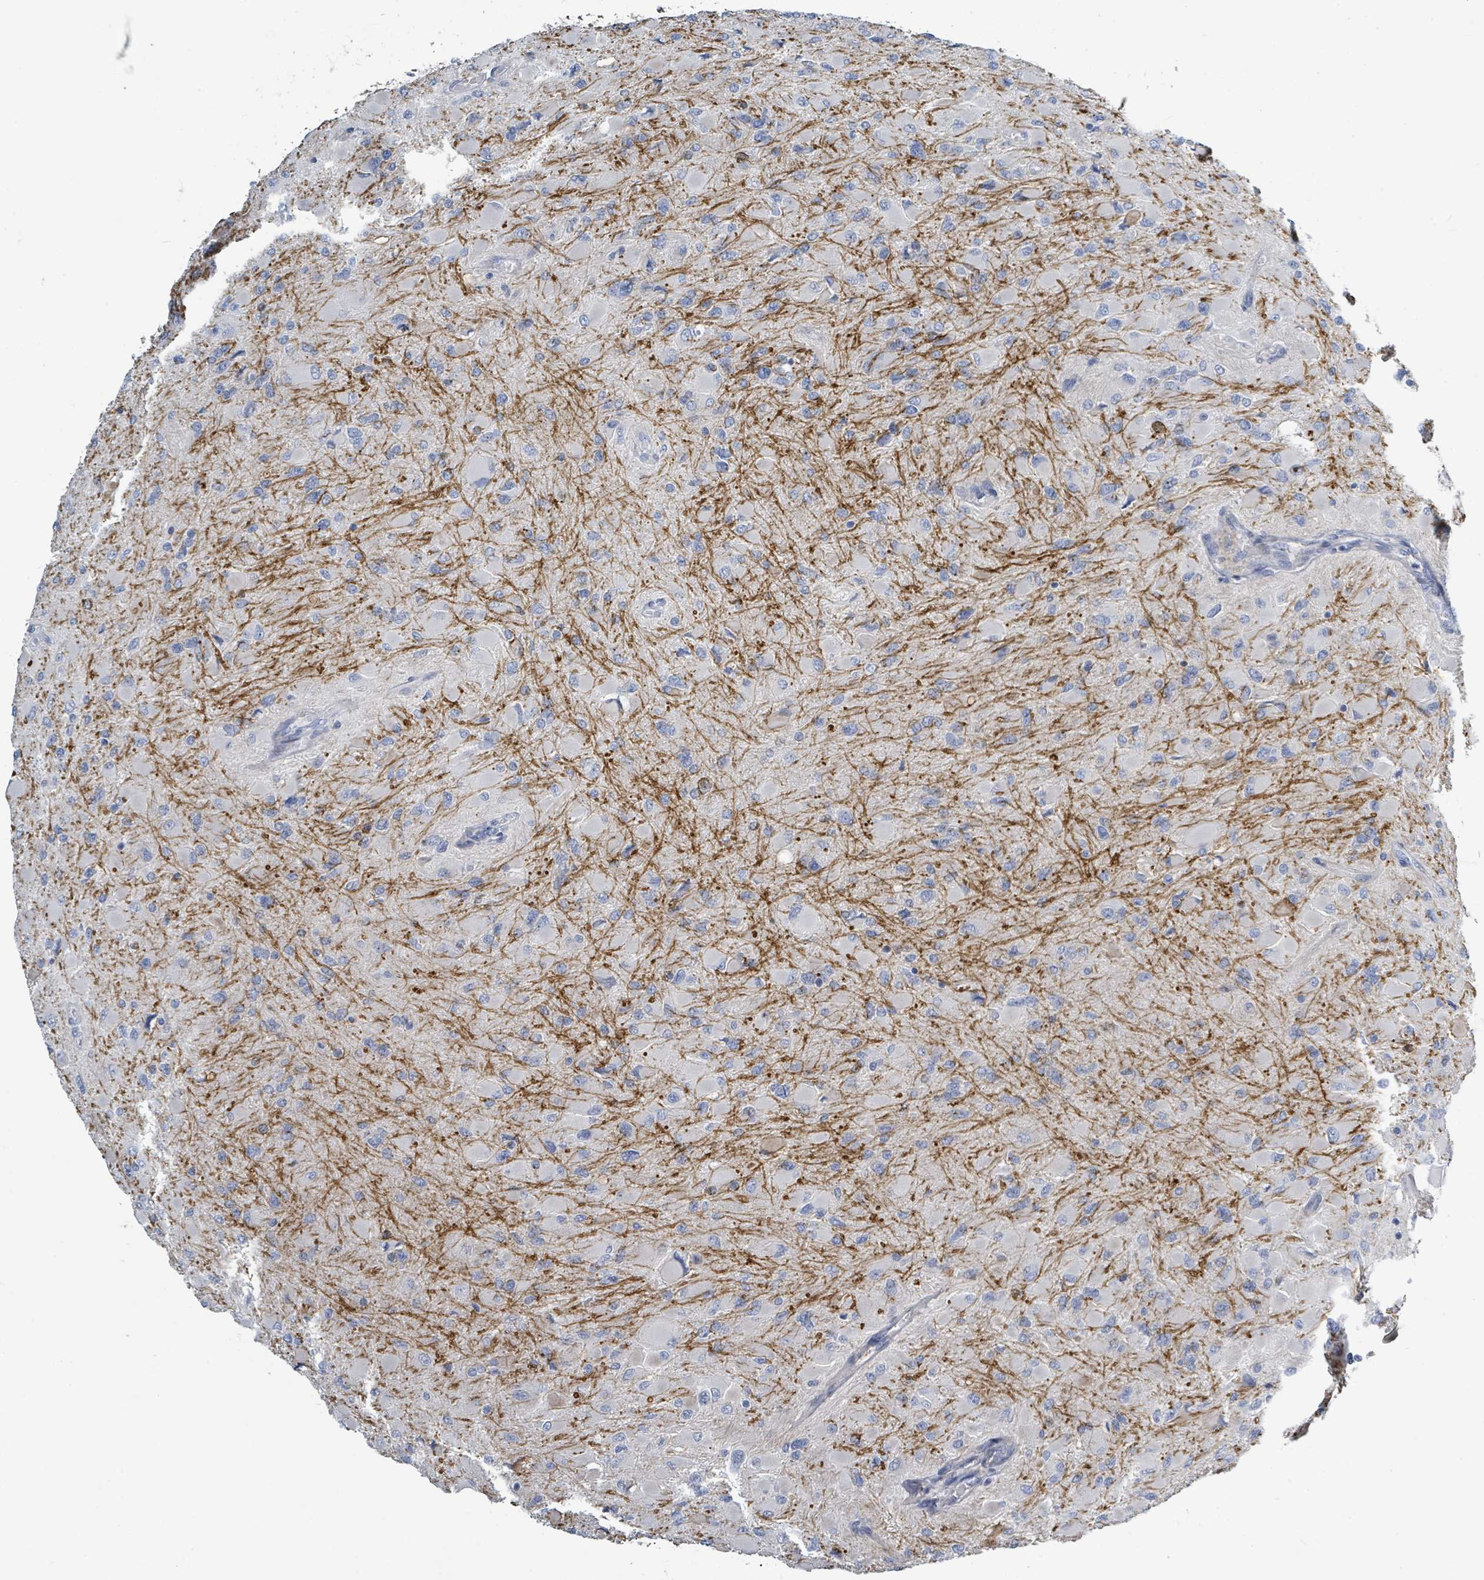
{"staining": {"intensity": "negative", "quantity": "none", "location": "none"}, "tissue": "glioma", "cell_type": "Tumor cells", "image_type": "cancer", "snomed": [{"axis": "morphology", "description": "Glioma, malignant, High grade"}, {"axis": "topography", "description": "Cerebral cortex"}], "caption": "Tumor cells show no significant protein expression in glioma.", "gene": "RAB33B", "patient": {"sex": "female", "age": 36}}